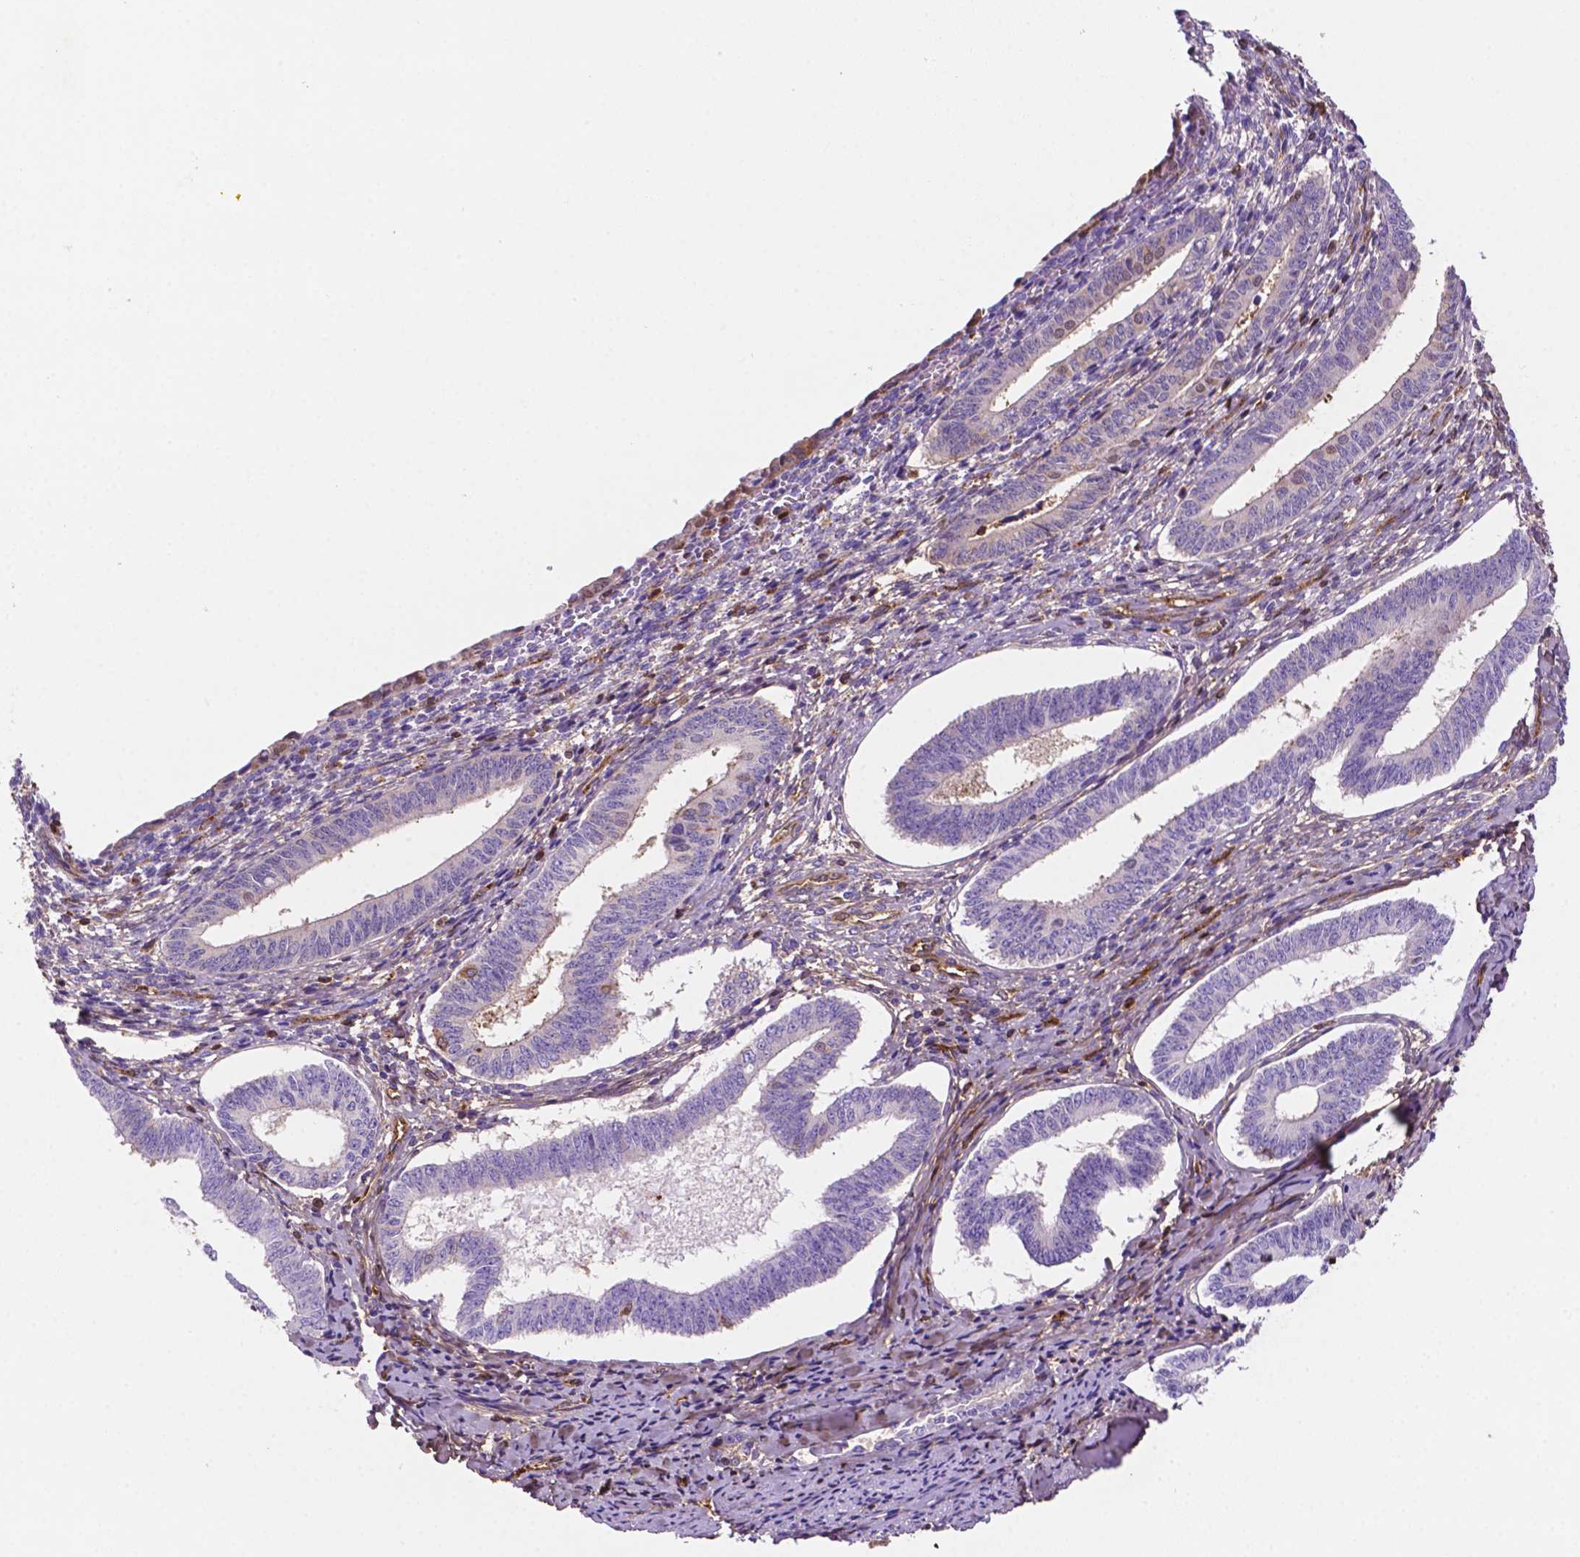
{"staining": {"intensity": "negative", "quantity": "none", "location": "none"}, "tissue": "cervical cancer", "cell_type": "Tumor cells", "image_type": "cancer", "snomed": [{"axis": "morphology", "description": "Squamous cell carcinoma, NOS"}, {"axis": "topography", "description": "Cervix"}], "caption": "IHC of squamous cell carcinoma (cervical) demonstrates no positivity in tumor cells.", "gene": "DCN", "patient": {"sex": "female", "age": 59}}